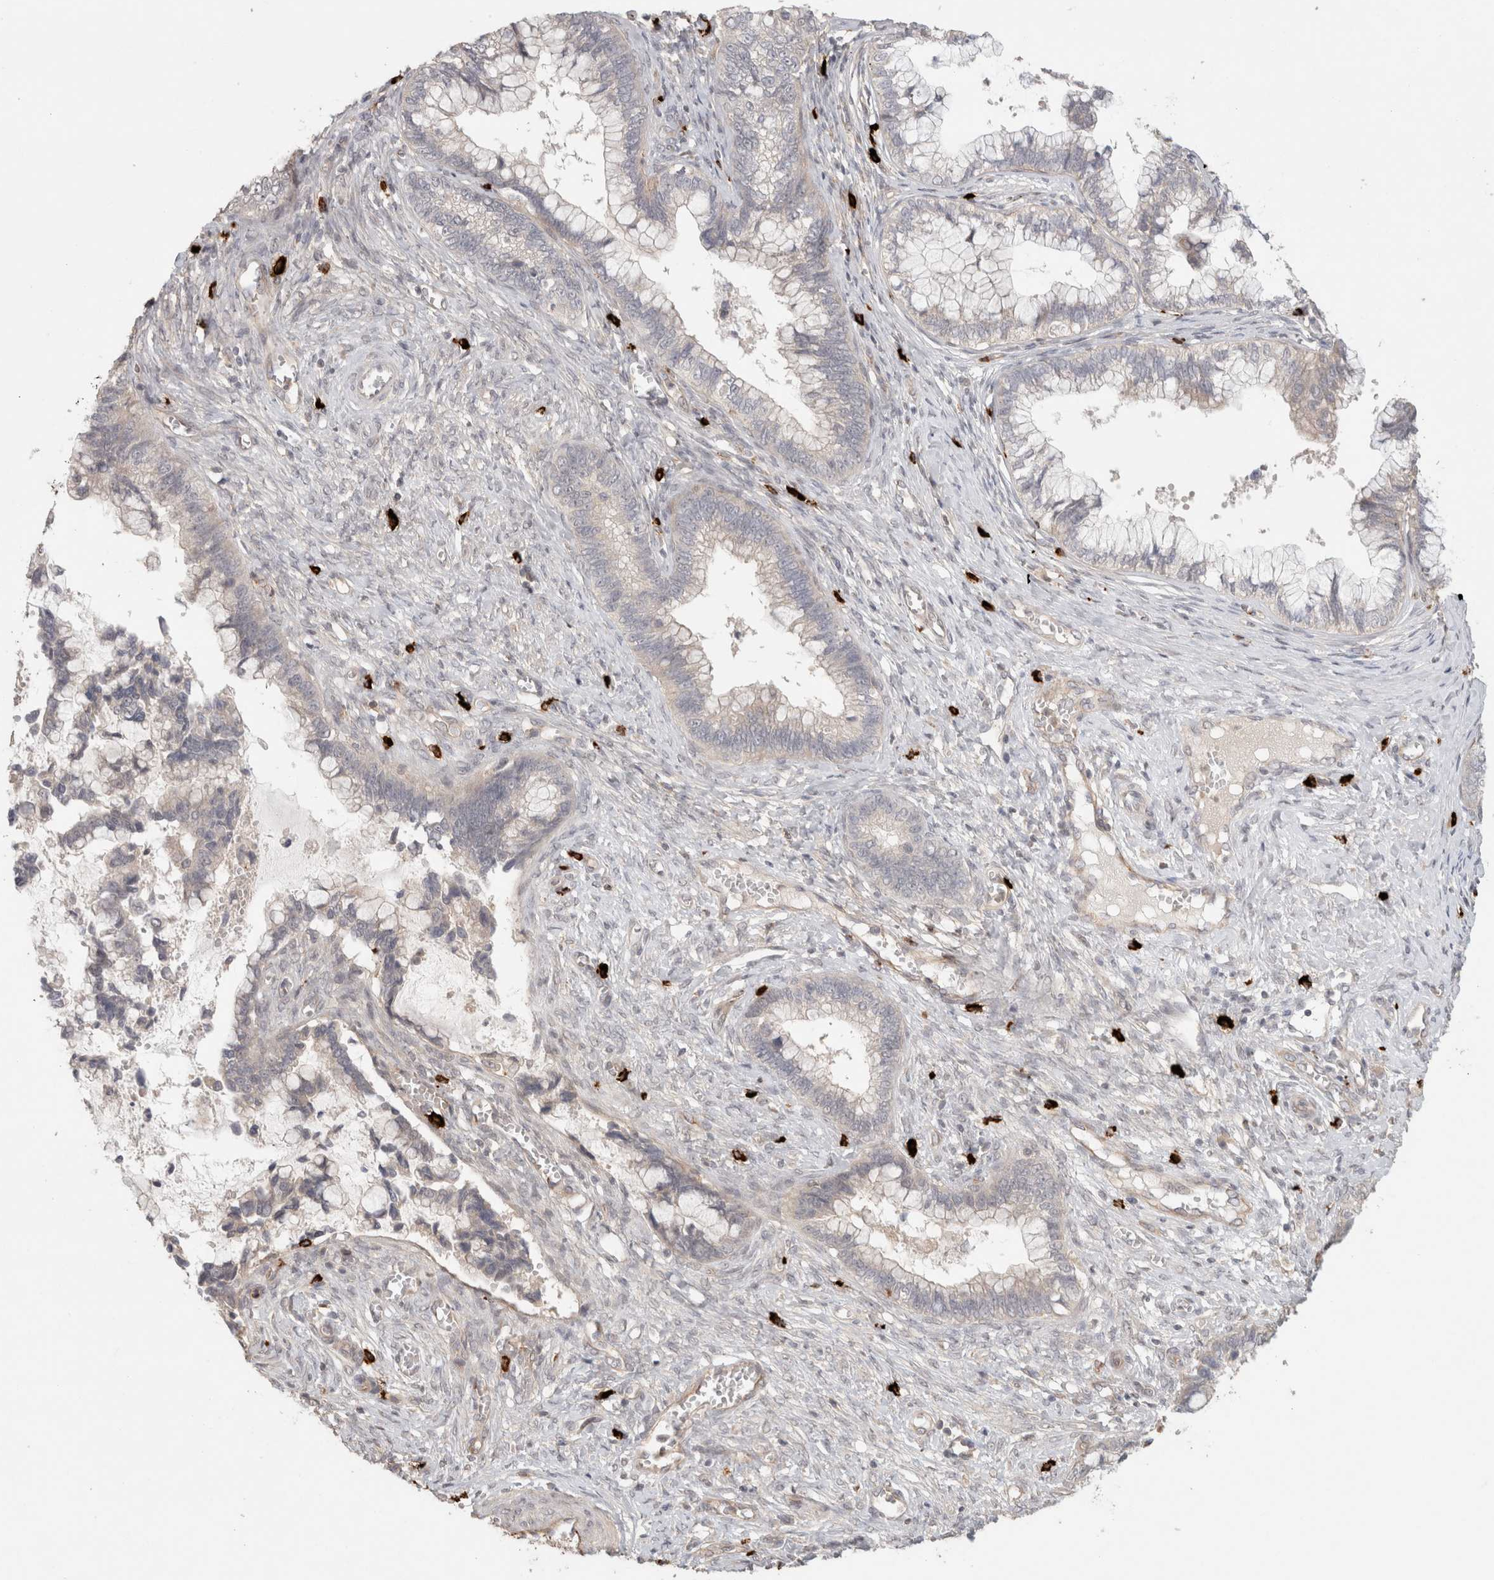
{"staining": {"intensity": "negative", "quantity": "none", "location": "none"}, "tissue": "cervical cancer", "cell_type": "Tumor cells", "image_type": "cancer", "snomed": [{"axis": "morphology", "description": "Adenocarcinoma, NOS"}, {"axis": "topography", "description": "Cervix"}], "caption": "Tumor cells are negative for brown protein staining in adenocarcinoma (cervical). Nuclei are stained in blue.", "gene": "HSPG2", "patient": {"sex": "female", "age": 44}}